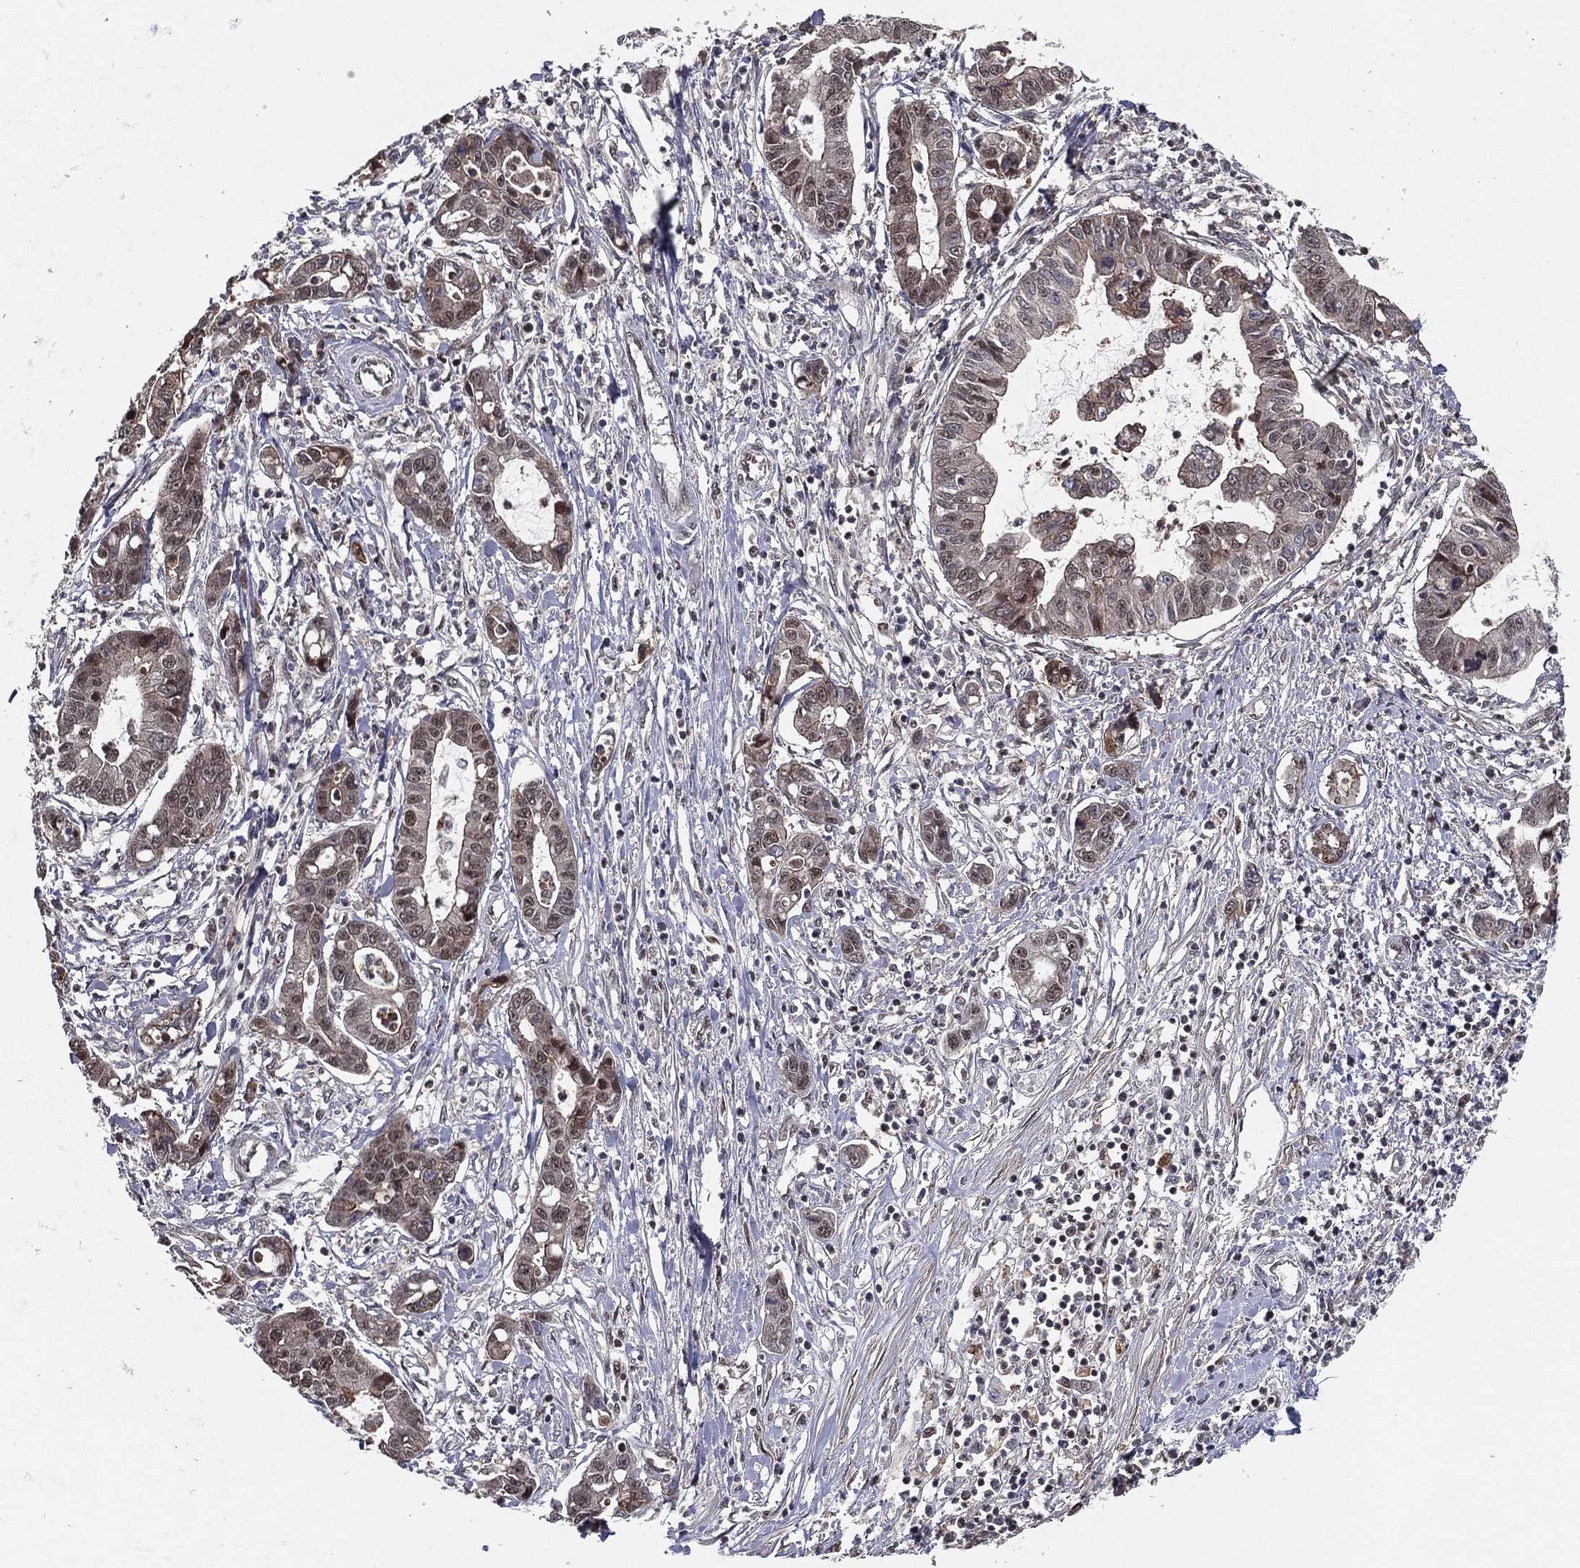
{"staining": {"intensity": "moderate", "quantity": "<25%", "location": "nuclear"}, "tissue": "liver cancer", "cell_type": "Tumor cells", "image_type": "cancer", "snomed": [{"axis": "morphology", "description": "Cholangiocarcinoma"}, {"axis": "topography", "description": "Liver"}], "caption": "A photomicrograph of liver cholangiocarcinoma stained for a protein displays moderate nuclear brown staining in tumor cells.", "gene": "GPALPP1", "patient": {"sex": "male", "age": 58}}